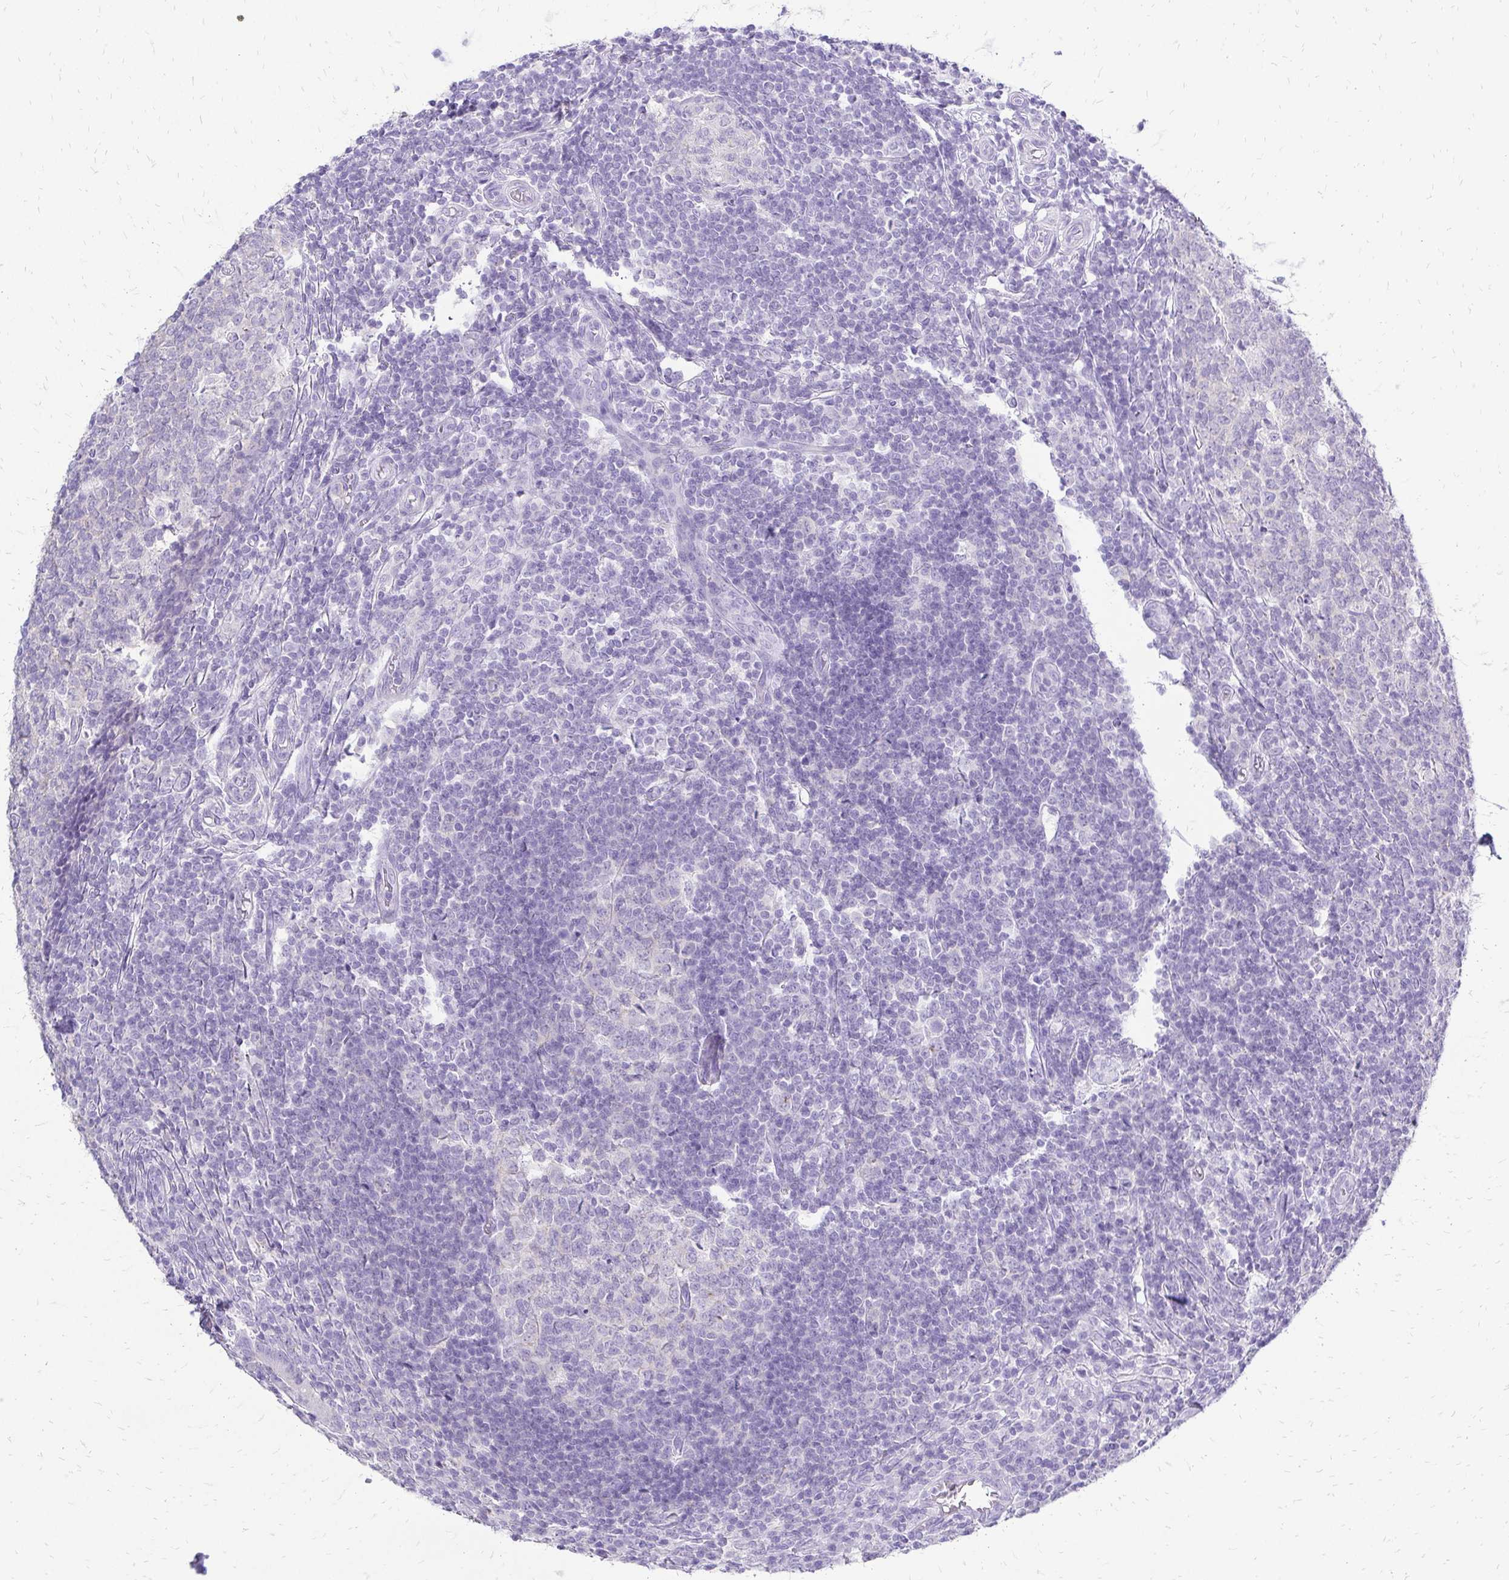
{"staining": {"intensity": "negative", "quantity": "none", "location": "none"}, "tissue": "appendix", "cell_type": "Glandular cells", "image_type": "normal", "snomed": [{"axis": "morphology", "description": "Normal tissue, NOS"}, {"axis": "topography", "description": "Appendix"}], "caption": "This image is of normal appendix stained with immunohistochemistry (IHC) to label a protein in brown with the nuclei are counter-stained blue. There is no staining in glandular cells.", "gene": "SLC32A1", "patient": {"sex": "male", "age": 18}}